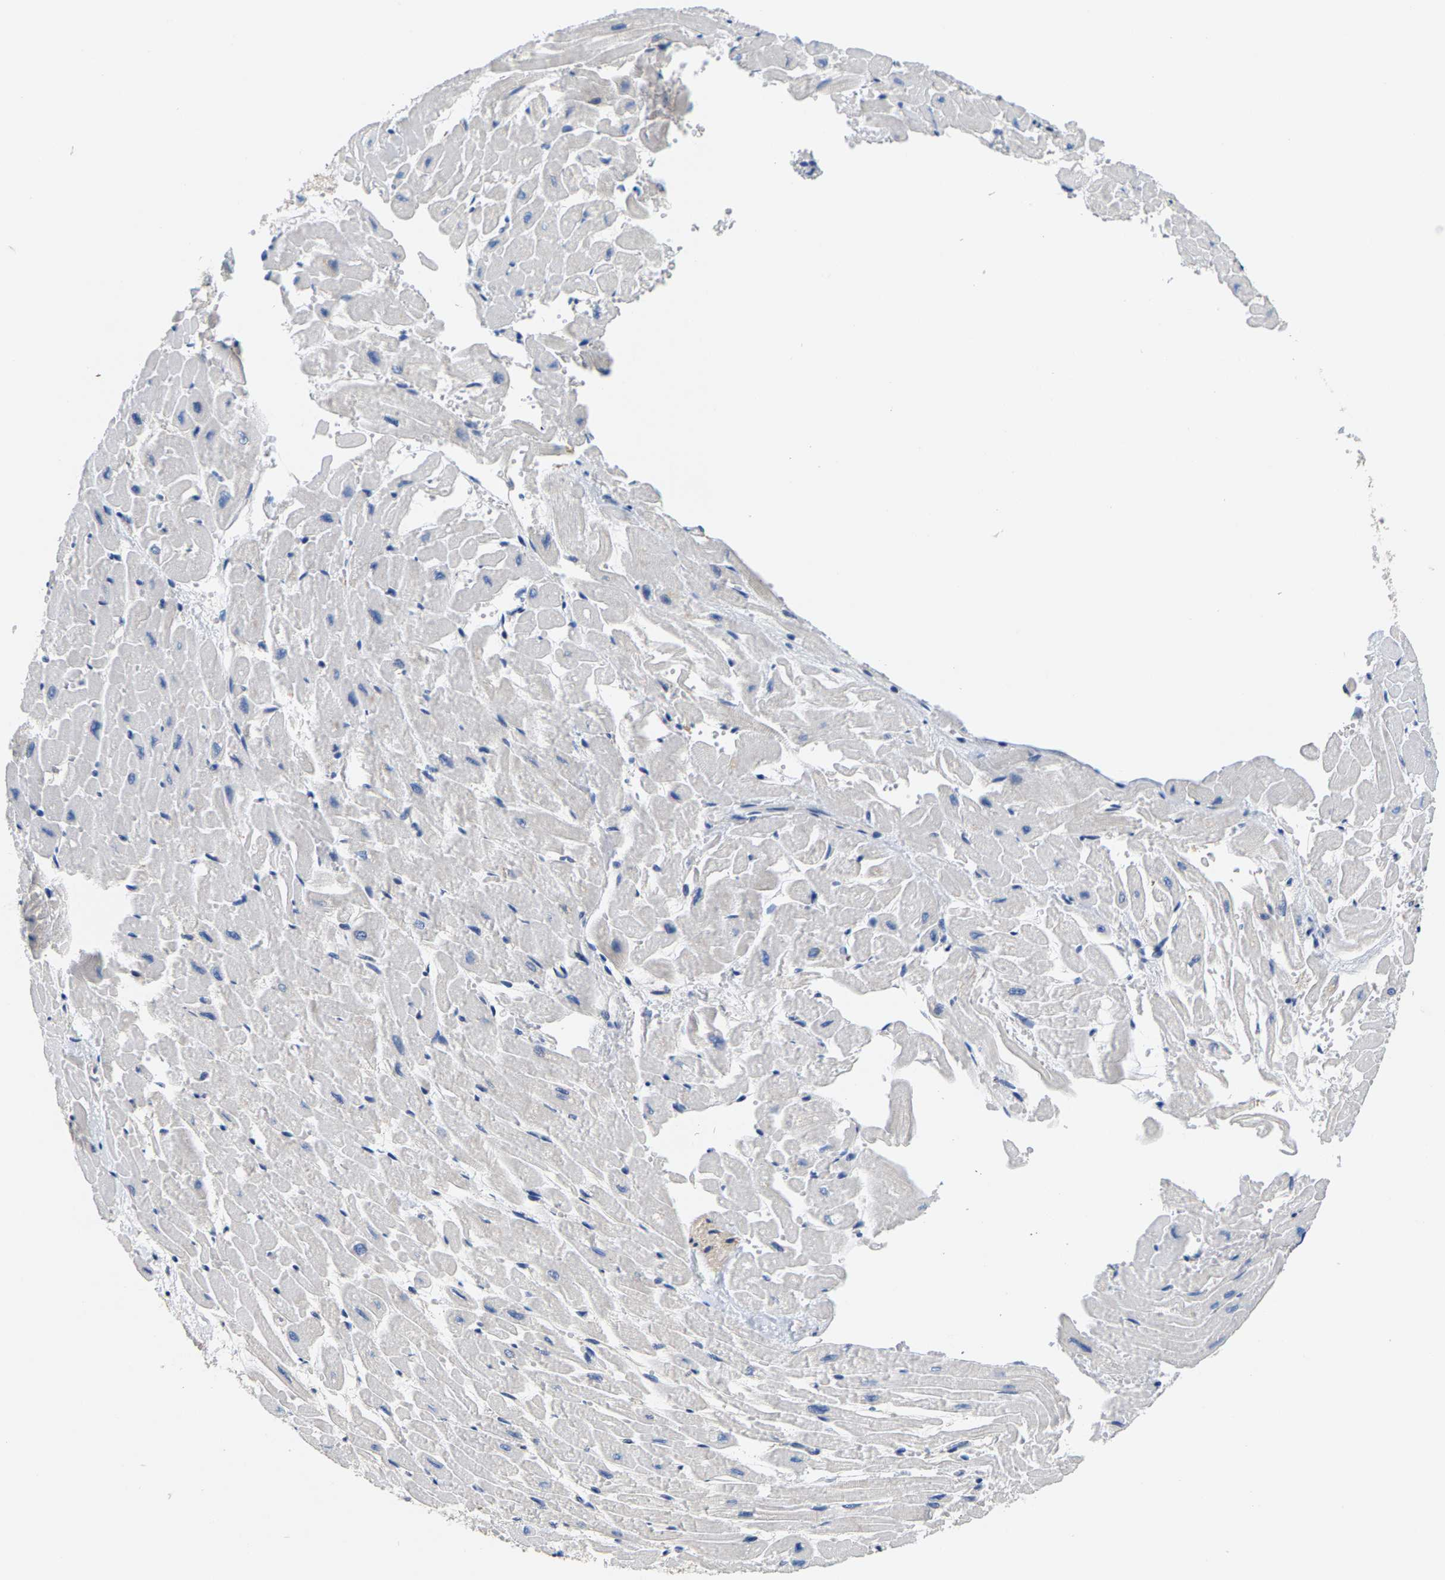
{"staining": {"intensity": "negative", "quantity": "none", "location": "none"}, "tissue": "heart muscle", "cell_type": "Cardiomyocytes", "image_type": "normal", "snomed": [{"axis": "morphology", "description": "Normal tissue, NOS"}, {"axis": "topography", "description": "Heart"}], "caption": "This is a photomicrograph of immunohistochemistry (IHC) staining of normal heart muscle, which shows no positivity in cardiomyocytes.", "gene": "SHMT2", "patient": {"sex": "male", "age": 45}}